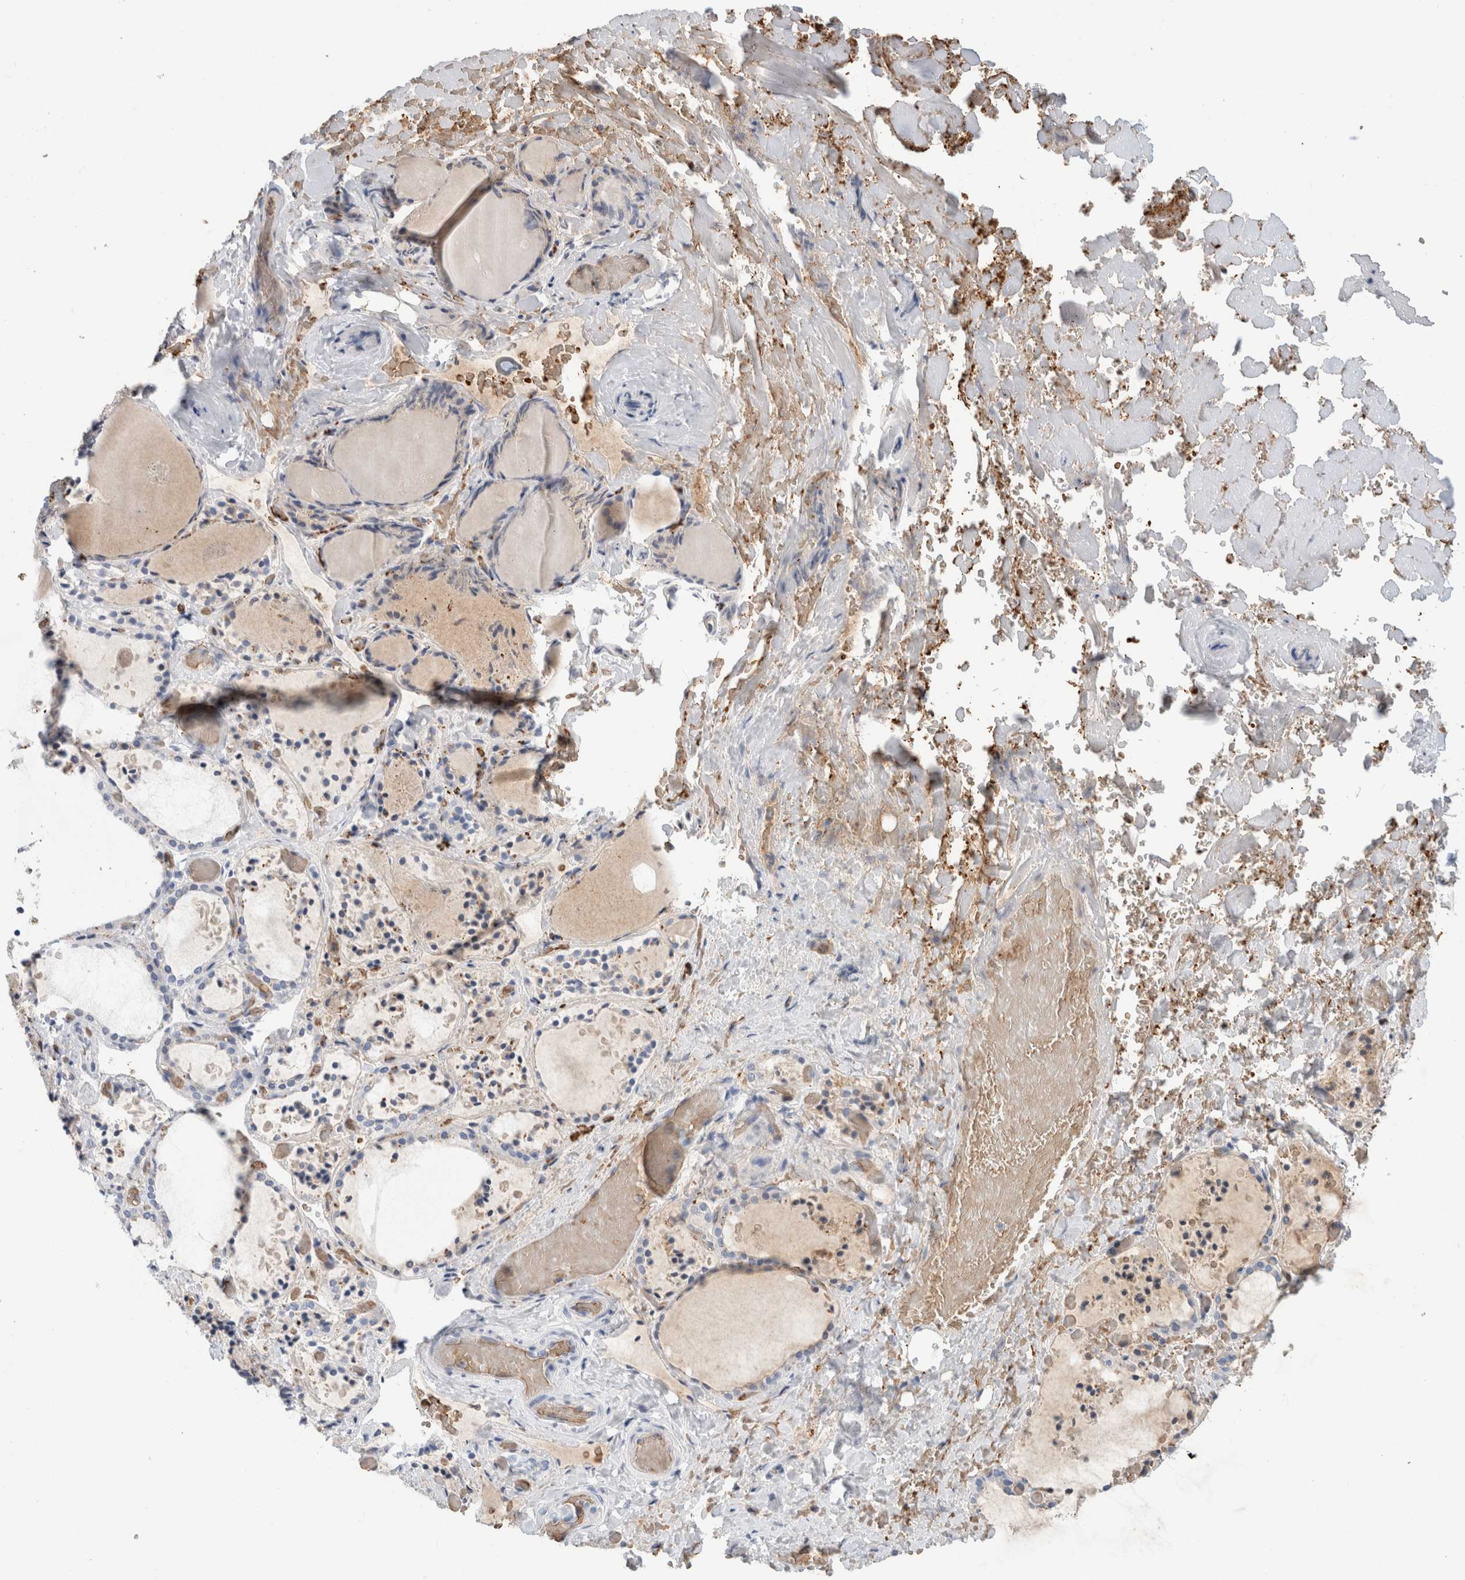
{"staining": {"intensity": "negative", "quantity": "none", "location": "none"}, "tissue": "thyroid gland", "cell_type": "Glandular cells", "image_type": "normal", "snomed": [{"axis": "morphology", "description": "Normal tissue, NOS"}, {"axis": "topography", "description": "Thyroid gland"}], "caption": "High magnification brightfield microscopy of benign thyroid gland stained with DAB (3,3'-diaminobenzidine) (brown) and counterstained with hematoxylin (blue): glandular cells show no significant staining. The staining was performed using DAB (3,3'-diaminobenzidine) to visualize the protein expression in brown, while the nuclei were stained in blue with hematoxylin (Magnification: 20x).", "gene": "CA1", "patient": {"sex": "female", "age": 44}}